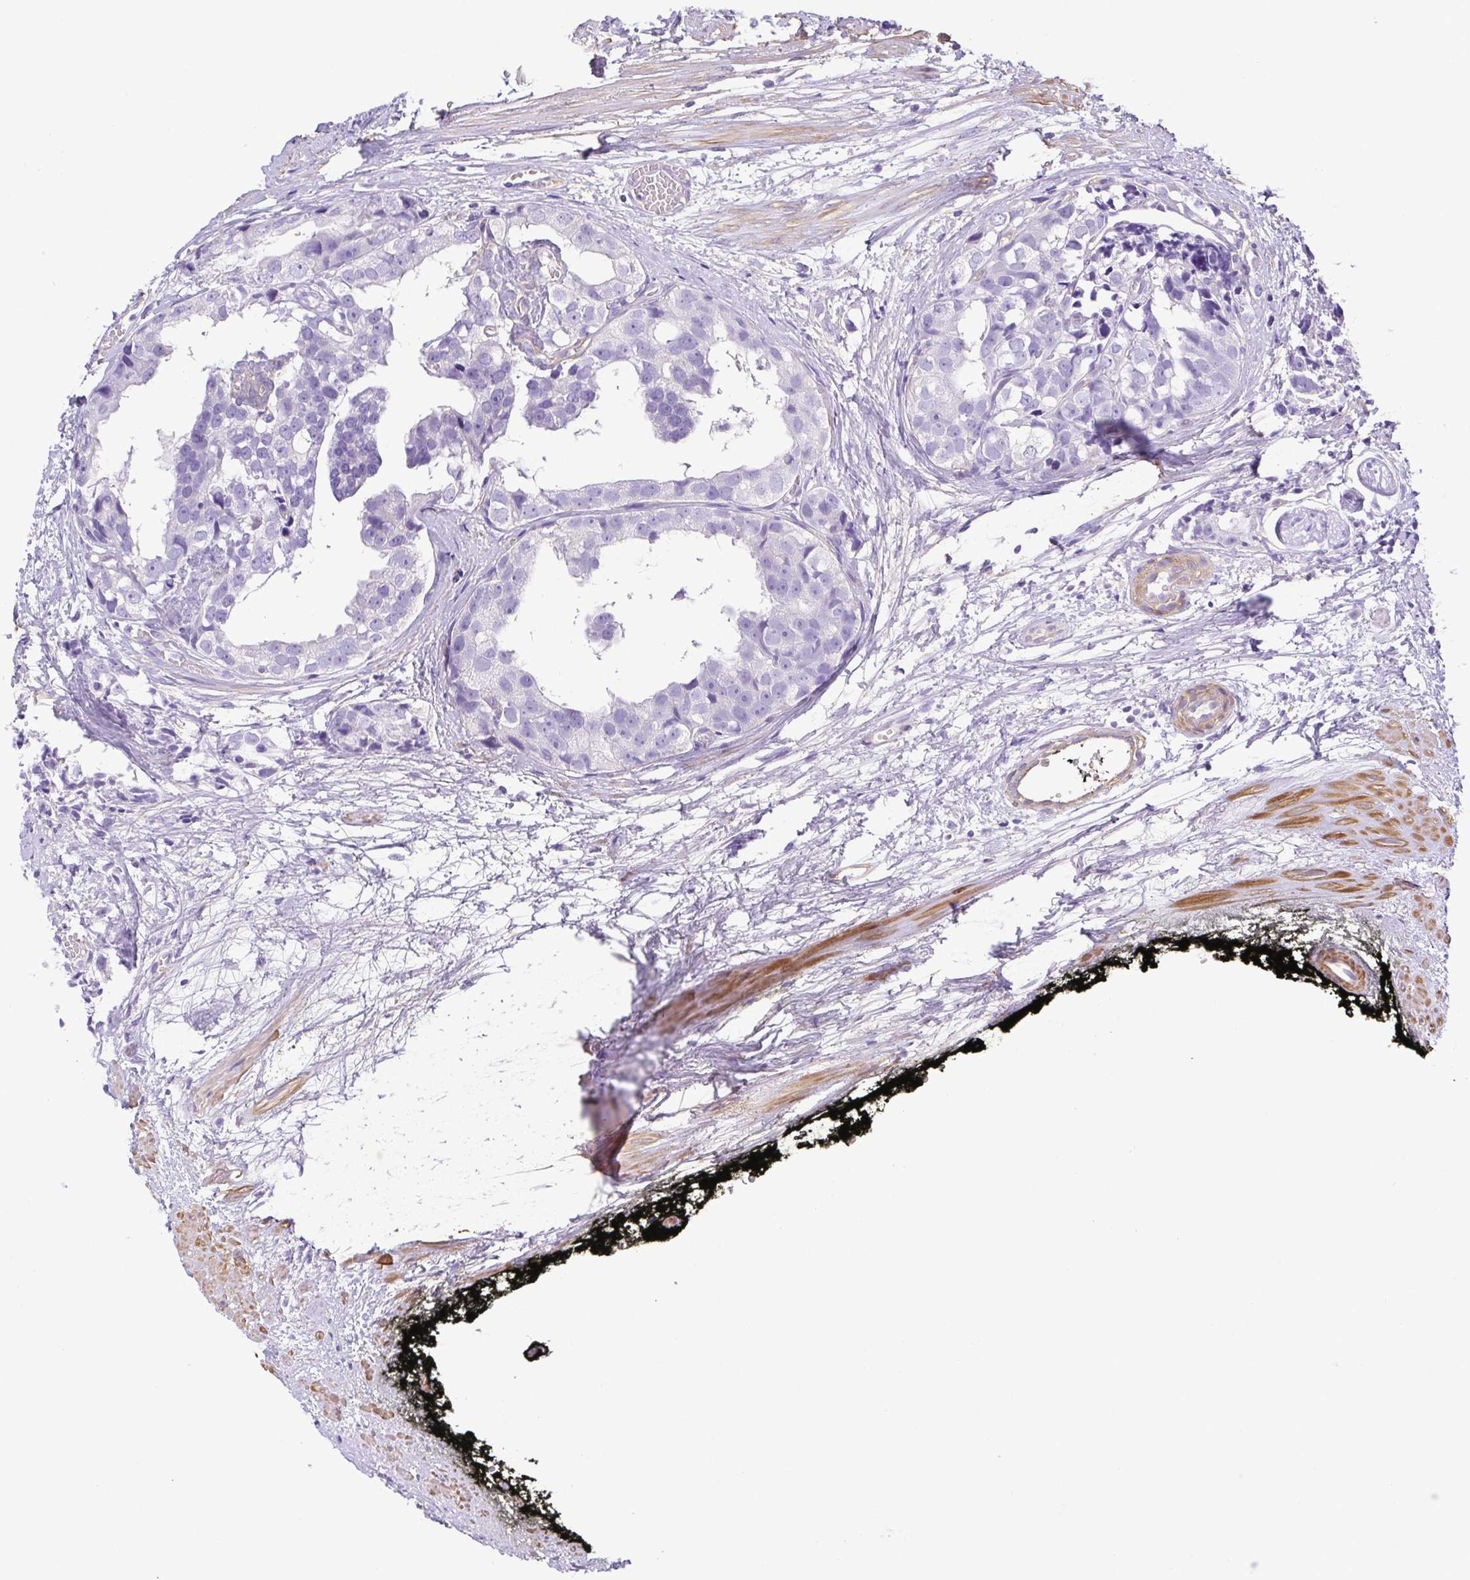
{"staining": {"intensity": "negative", "quantity": "none", "location": "none"}, "tissue": "prostate cancer", "cell_type": "Tumor cells", "image_type": "cancer", "snomed": [{"axis": "morphology", "description": "Adenocarcinoma, High grade"}, {"axis": "topography", "description": "Prostate"}], "caption": "There is no significant positivity in tumor cells of prostate high-grade adenocarcinoma.", "gene": "MYL6", "patient": {"sex": "male", "age": 71}}